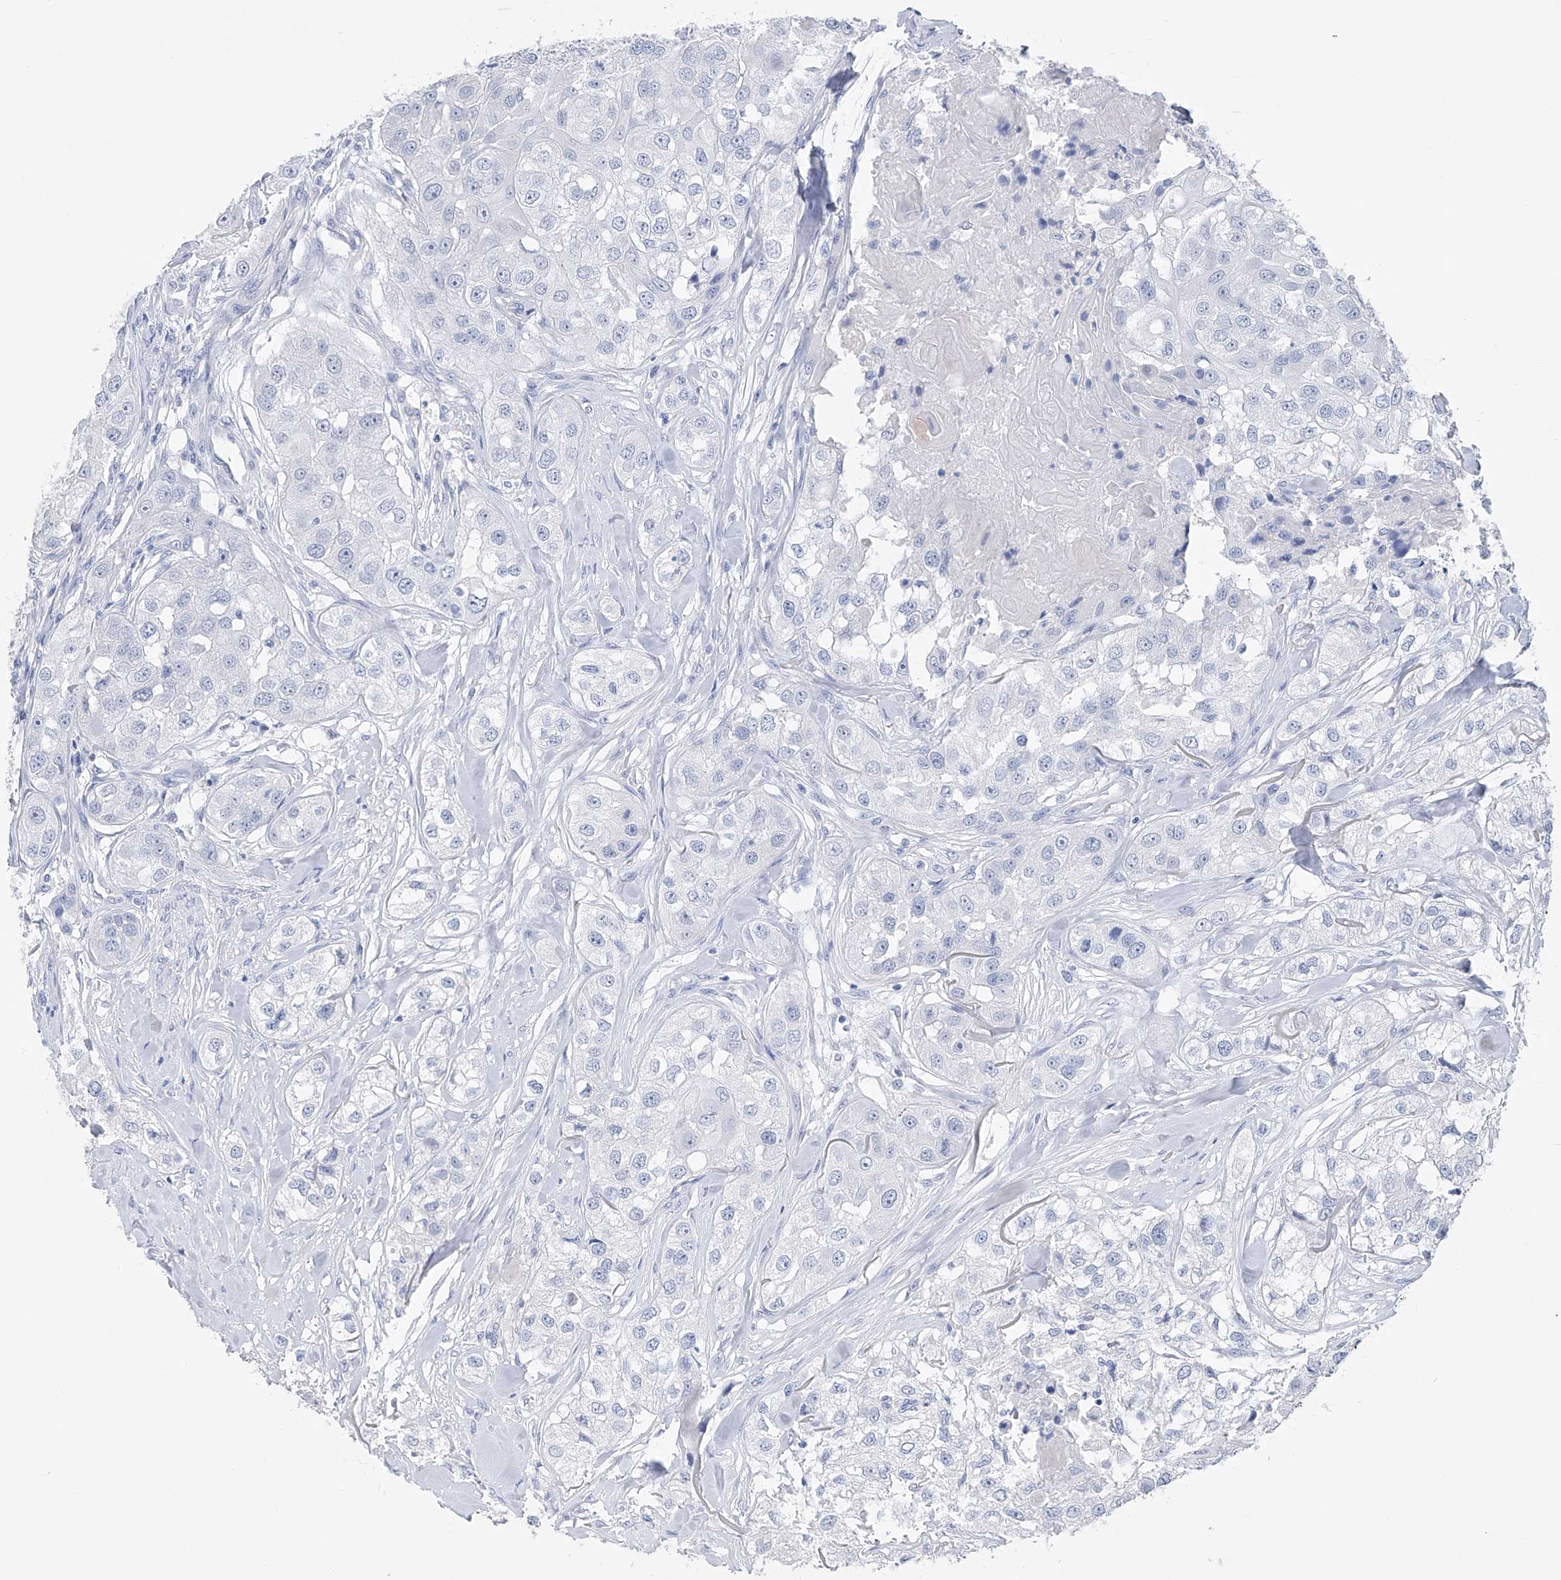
{"staining": {"intensity": "negative", "quantity": "none", "location": "none"}, "tissue": "head and neck cancer", "cell_type": "Tumor cells", "image_type": "cancer", "snomed": [{"axis": "morphology", "description": "Normal tissue, NOS"}, {"axis": "morphology", "description": "Squamous cell carcinoma, NOS"}, {"axis": "topography", "description": "Skeletal muscle"}, {"axis": "topography", "description": "Head-Neck"}], "caption": "Immunohistochemistry (IHC) of head and neck cancer displays no positivity in tumor cells. (DAB (3,3'-diaminobenzidine) immunohistochemistry visualized using brightfield microscopy, high magnification).", "gene": "ADRA1A", "patient": {"sex": "male", "age": 51}}